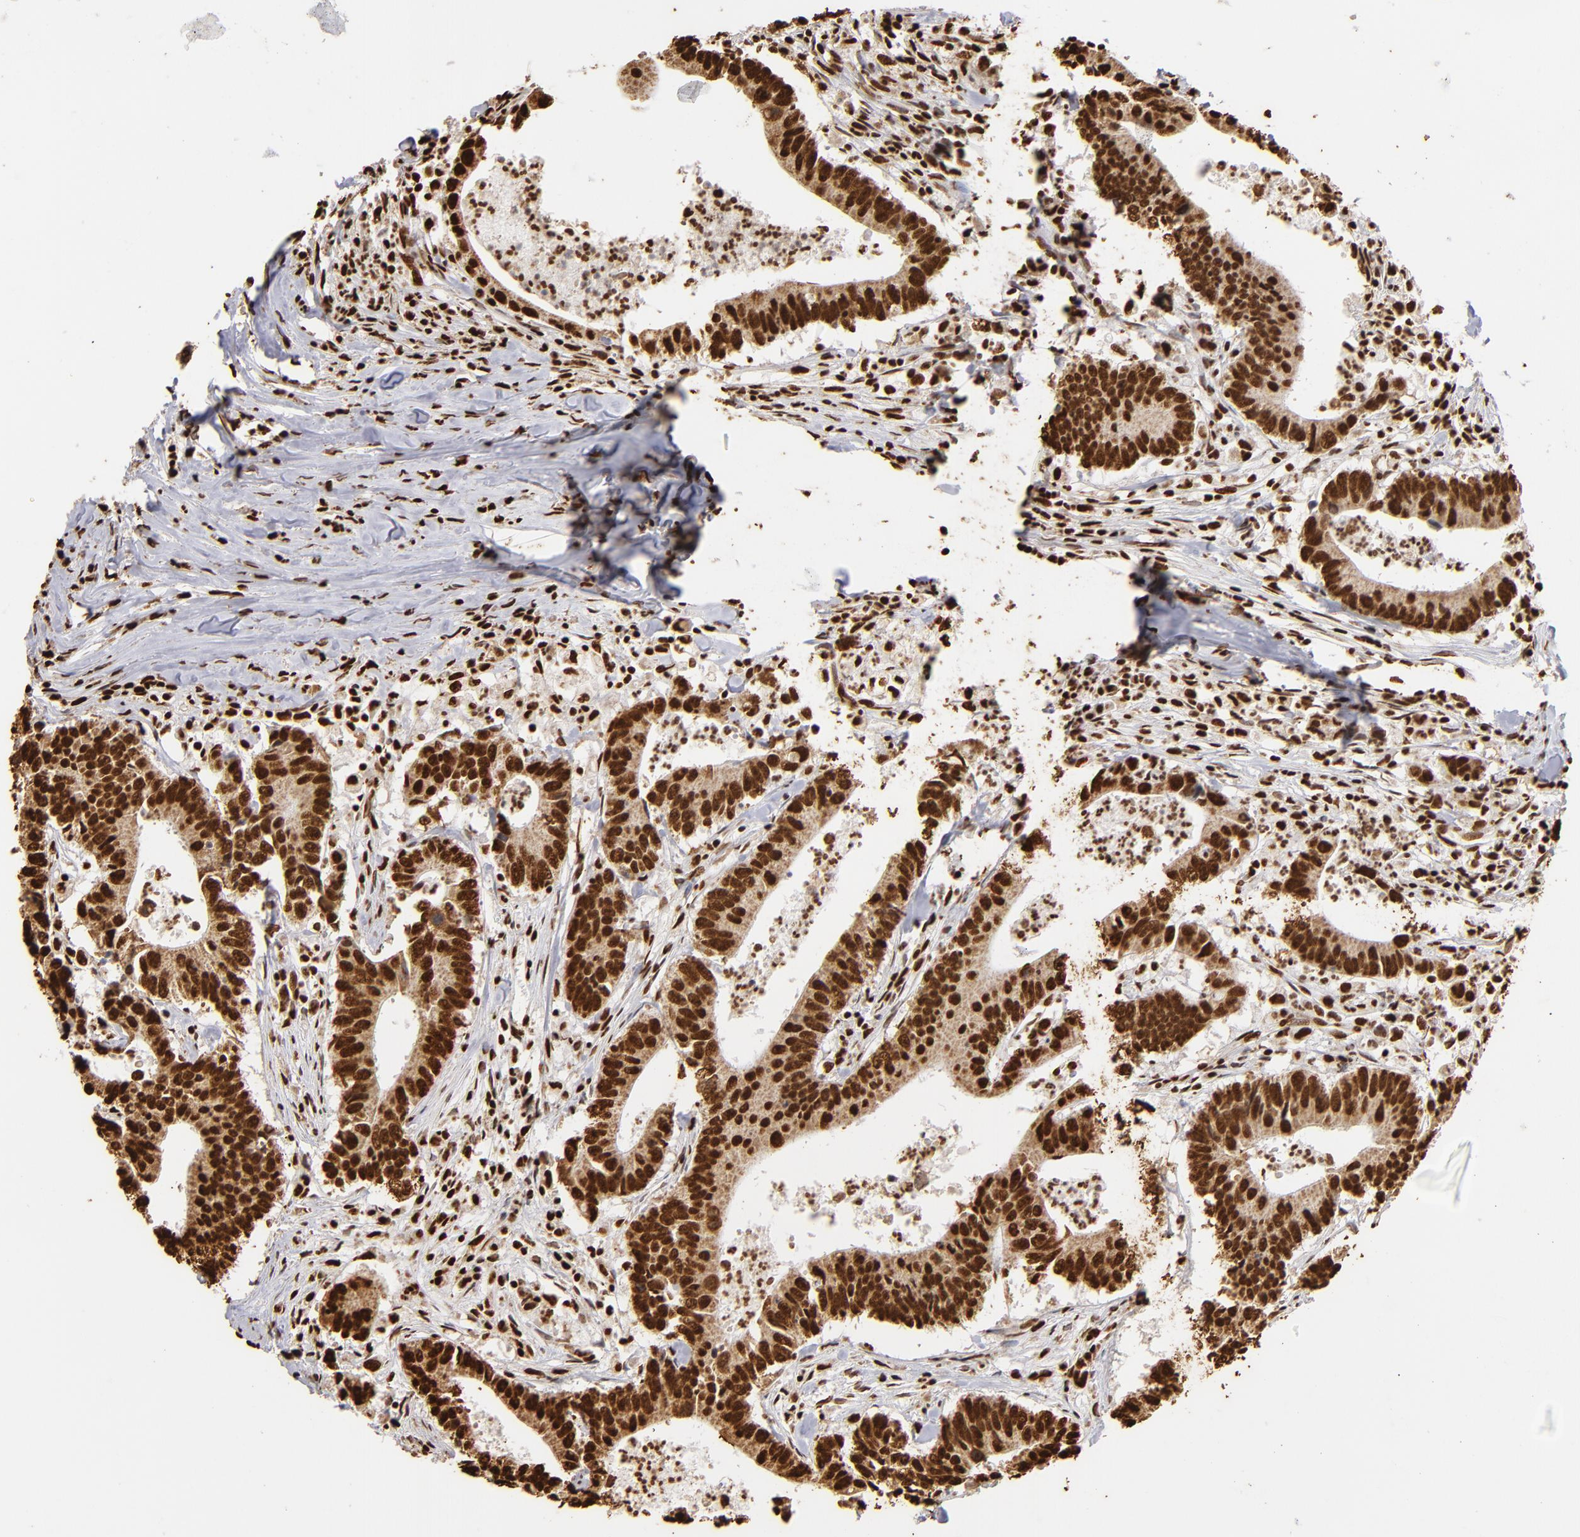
{"staining": {"intensity": "strong", "quantity": ">75%", "location": "nuclear"}, "tissue": "colorectal cancer", "cell_type": "Tumor cells", "image_type": "cancer", "snomed": [{"axis": "morphology", "description": "Adenocarcinoma, NOS"}, {"axis": "topography", "description": "Colon"}], "caption": "High-magnification brightfield microscopy of colorectal cancer stained with DAB (brown) and counterstained with hematoxylin (blue). tumor cells exhibit strong nuclear expression is appreciated in approximately>75% of cells. (brown staining indicates protein expression, while blue staining denotes nuclei).", "gene": "ILF3", "patient": {"sex": "male", "age": 55}}